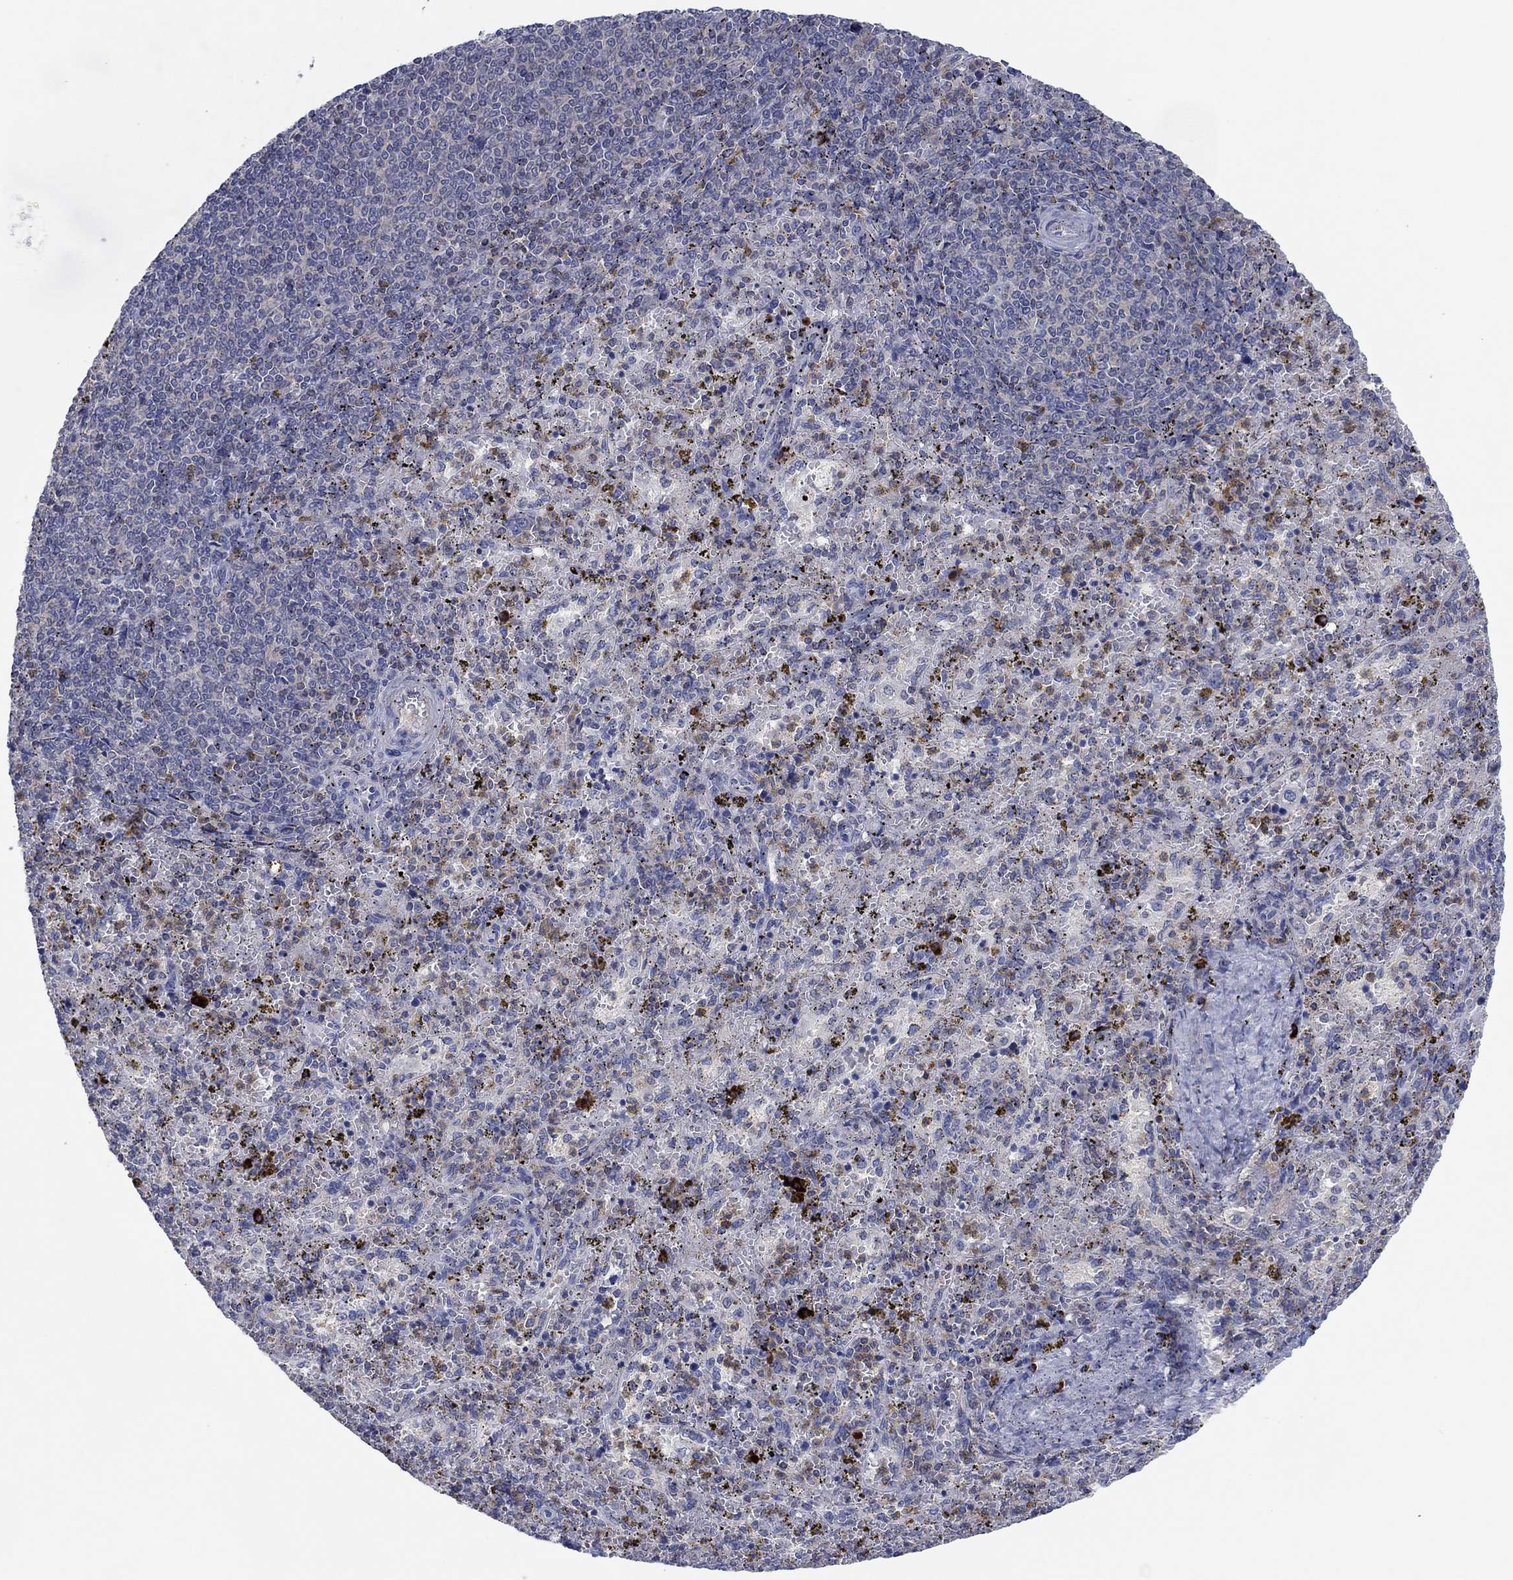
{"staining": {"intensity": "weak", "quantity": "25%-75%", "location": "cytoplasmic/membranous"}, "tissue": "spleen", "cell_type": "Cells in red pulp", "image_type": "normal", "snomed": [{"axis": "morphology", "description": "Normal tissue, NOS"}, {"axis": "topography", "description": "Spleen"}], "caption": "A histopathology image of spleen stained for a protein shows weak cytoplasmic/membranous brown staining in cells in red pulp.", "gene": "PVR", "patient": {"sex": "female", "age": 50}}